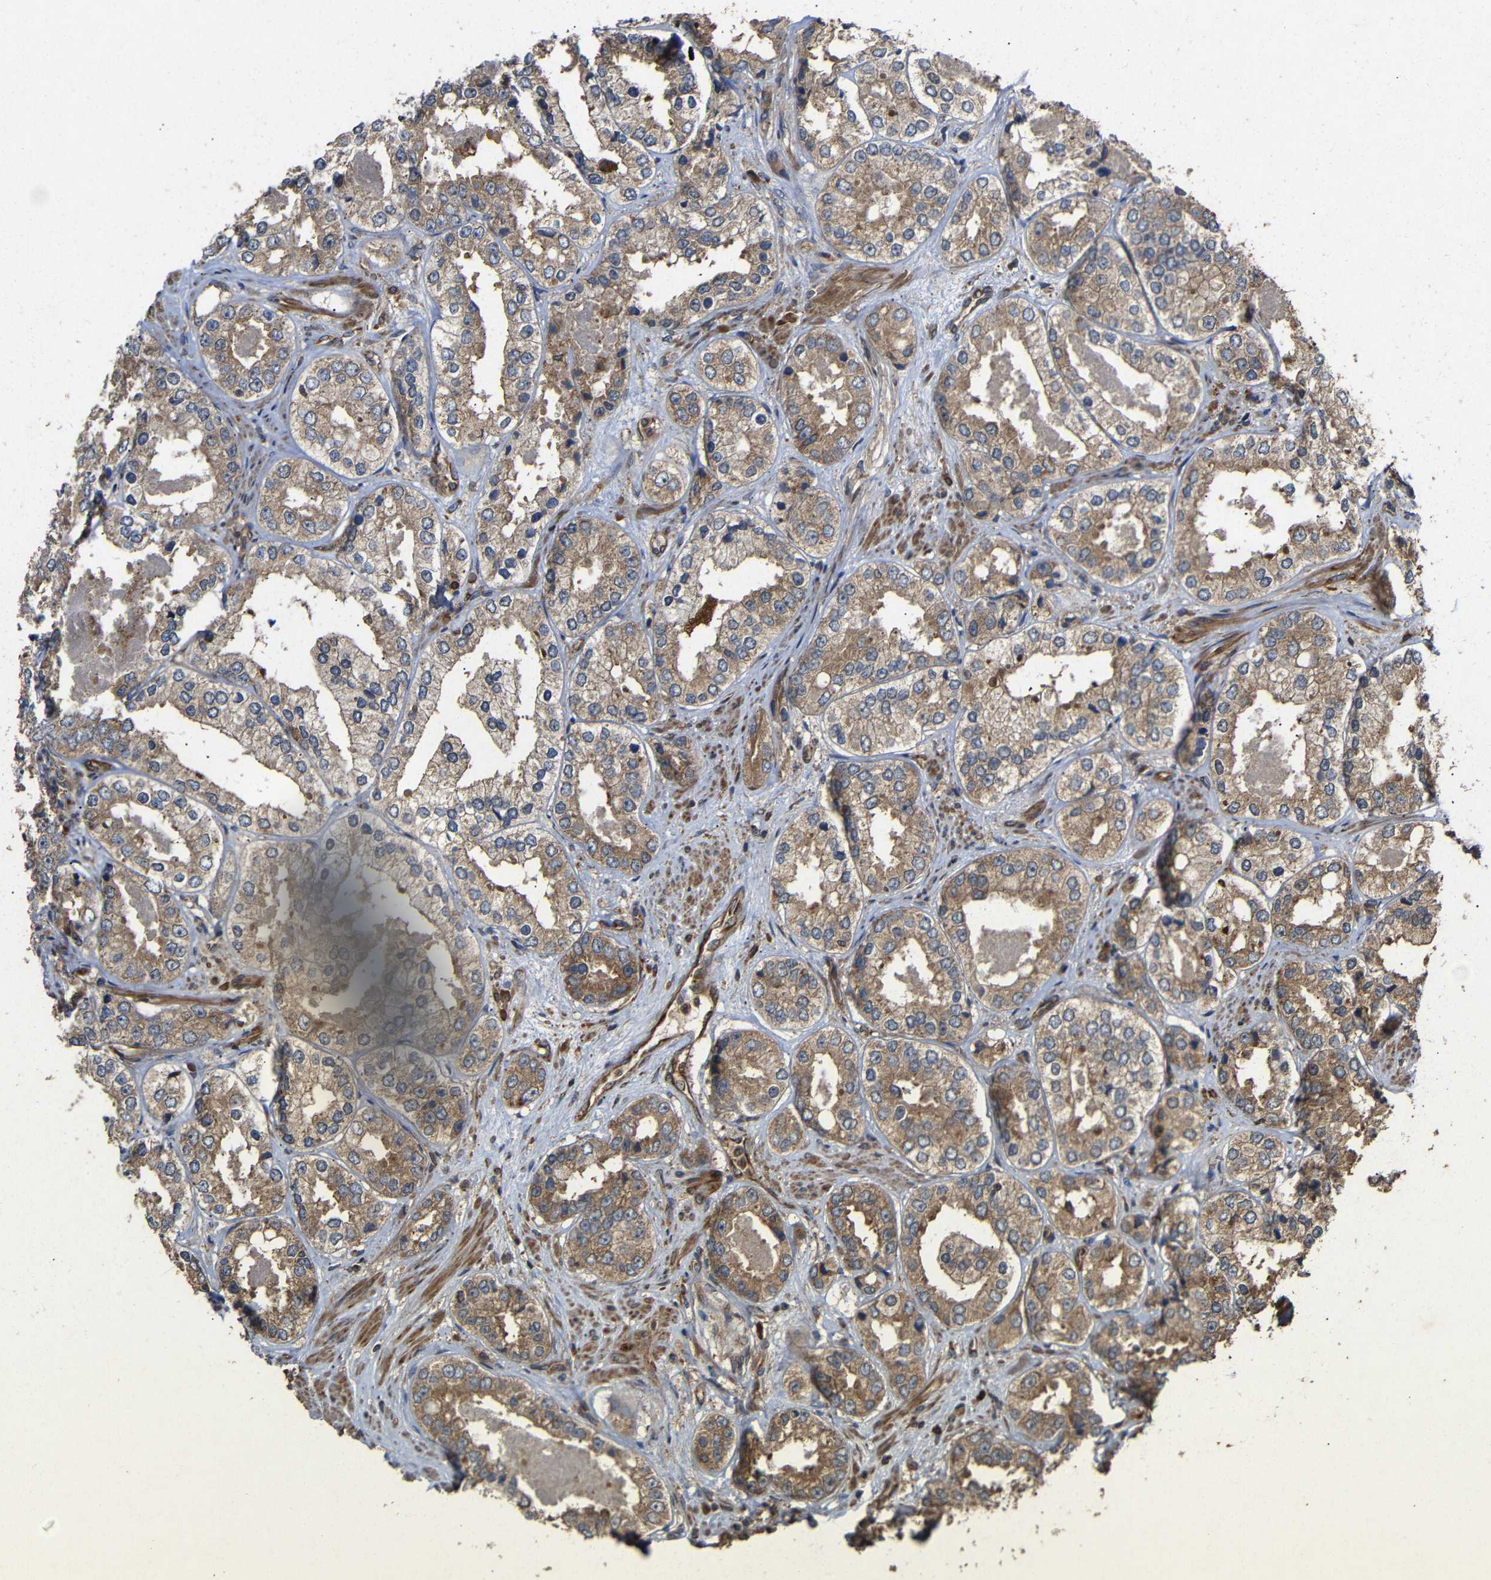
{"staining": {"intensity": "moderate", "quantity": ">75%", "location": "cytoplasmic/membranous"}, "tissue": "prostate cancer", "cell_type": "Tumor cells", "image_type": "cancer", "snomed": [{"axis": "morphology", "description": "Adenocarcinoma, High grade"}, {"axis": "topography", "description": "Prostate"}], "caption": "This micrograph shows immunohistochemistry (IHC) staining of adenocarcinoma (high-grade) (prostate), with medium moderate cytoplasmic/membranous staining in approximately >75% of tumor cells.", "gene": "EIF2S1", "patient": {"sex": "male", "age": 61}}